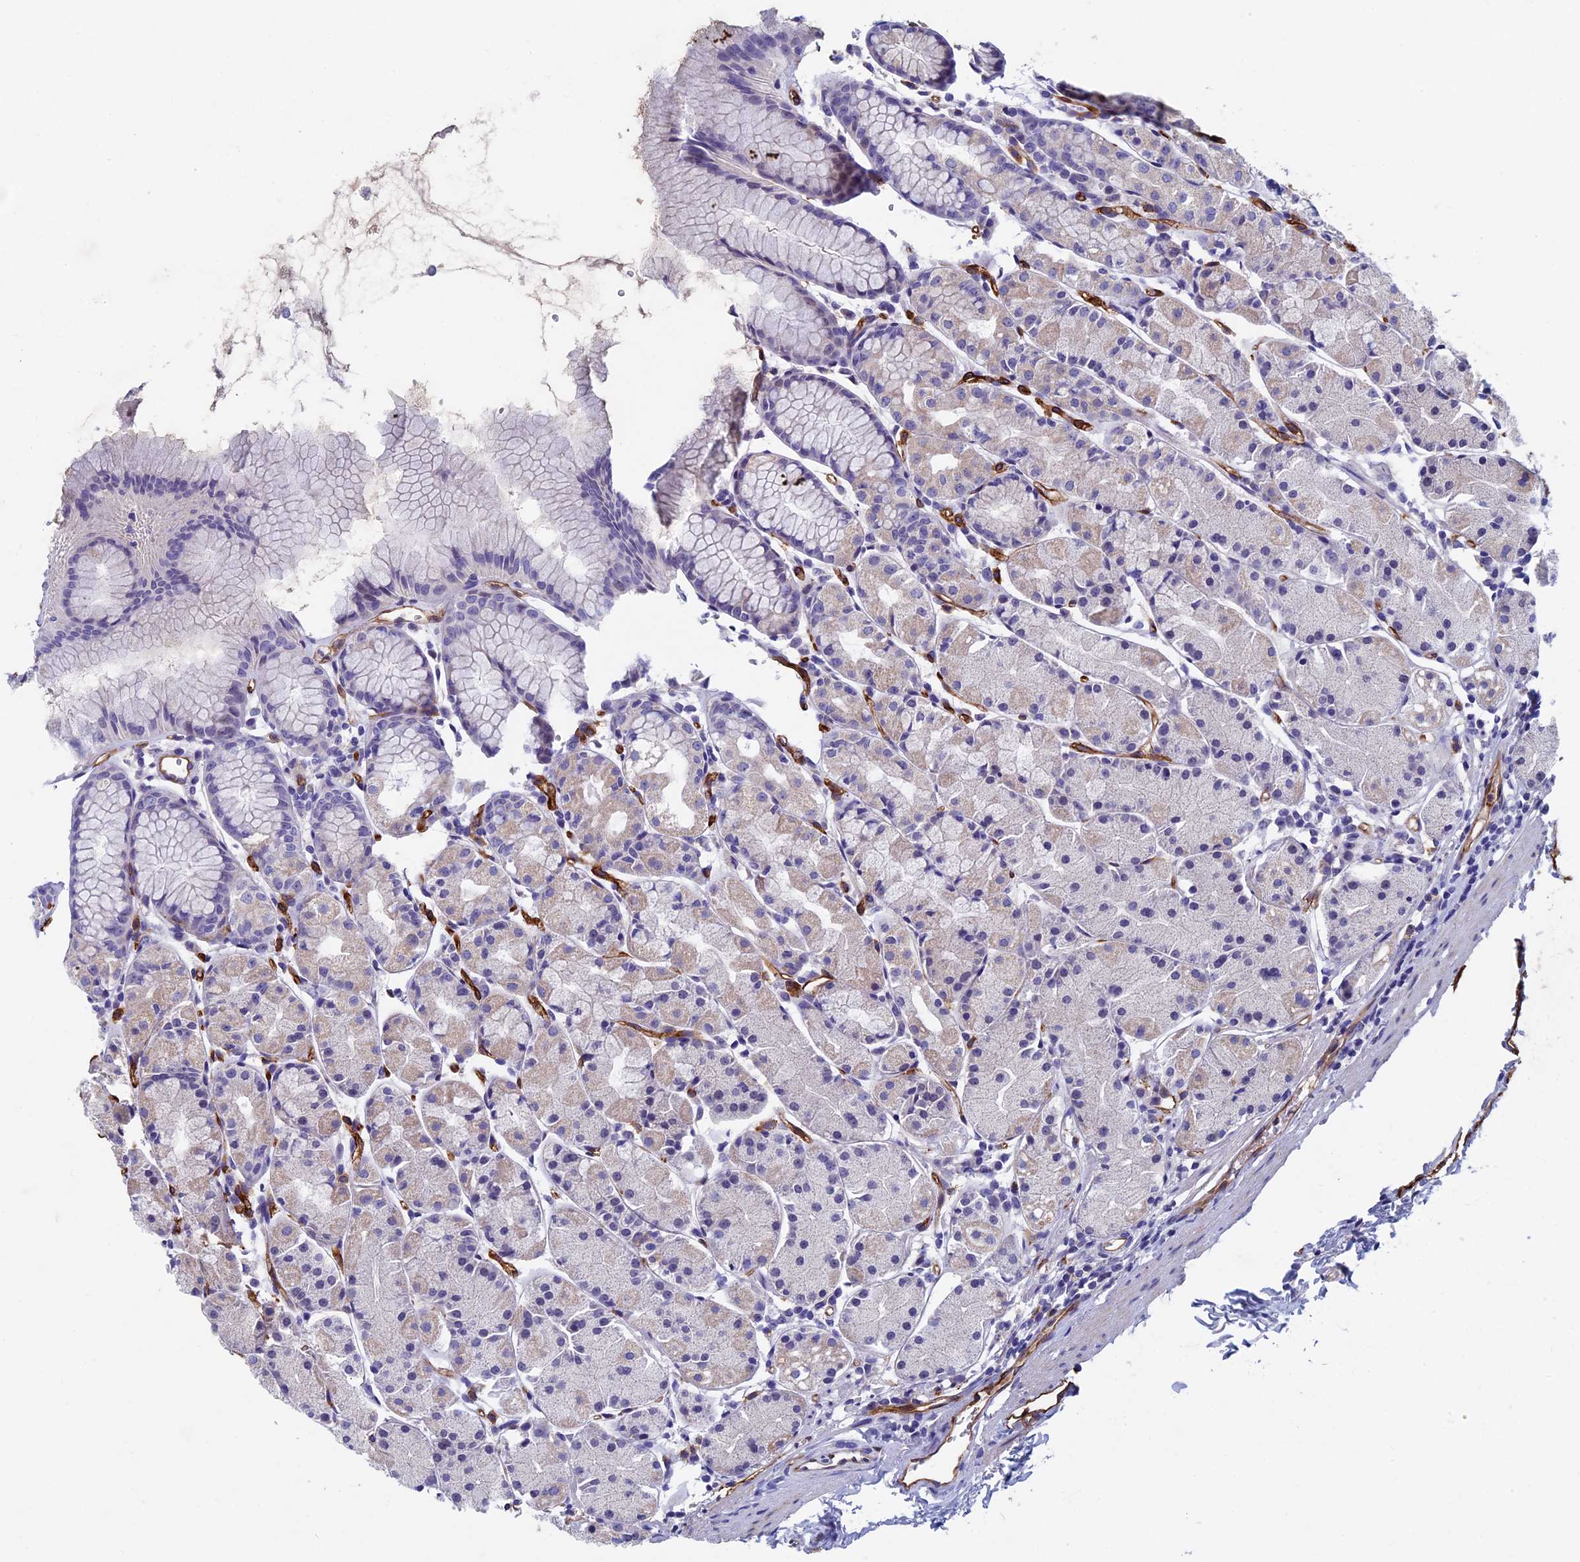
{"staining": {"intensity": "weak", "quantity": "<25%", "location": "cytoplasmic/membranous"}, "tissue": "stomach", "cell_type": "Glandular cells", "image_type": "normal", "snomed": [{"axis": "morphology", "description": "Normal tissue, NOS"}, {"axis": "topography", "description": "Stomach, upper"}], "caption": "Immunohistochemical staining of unremarkable human stomach reveals no significant staining in glandular cells.", "gene": "INSYN1", "patient": {"sex": "male", "age": 47}}